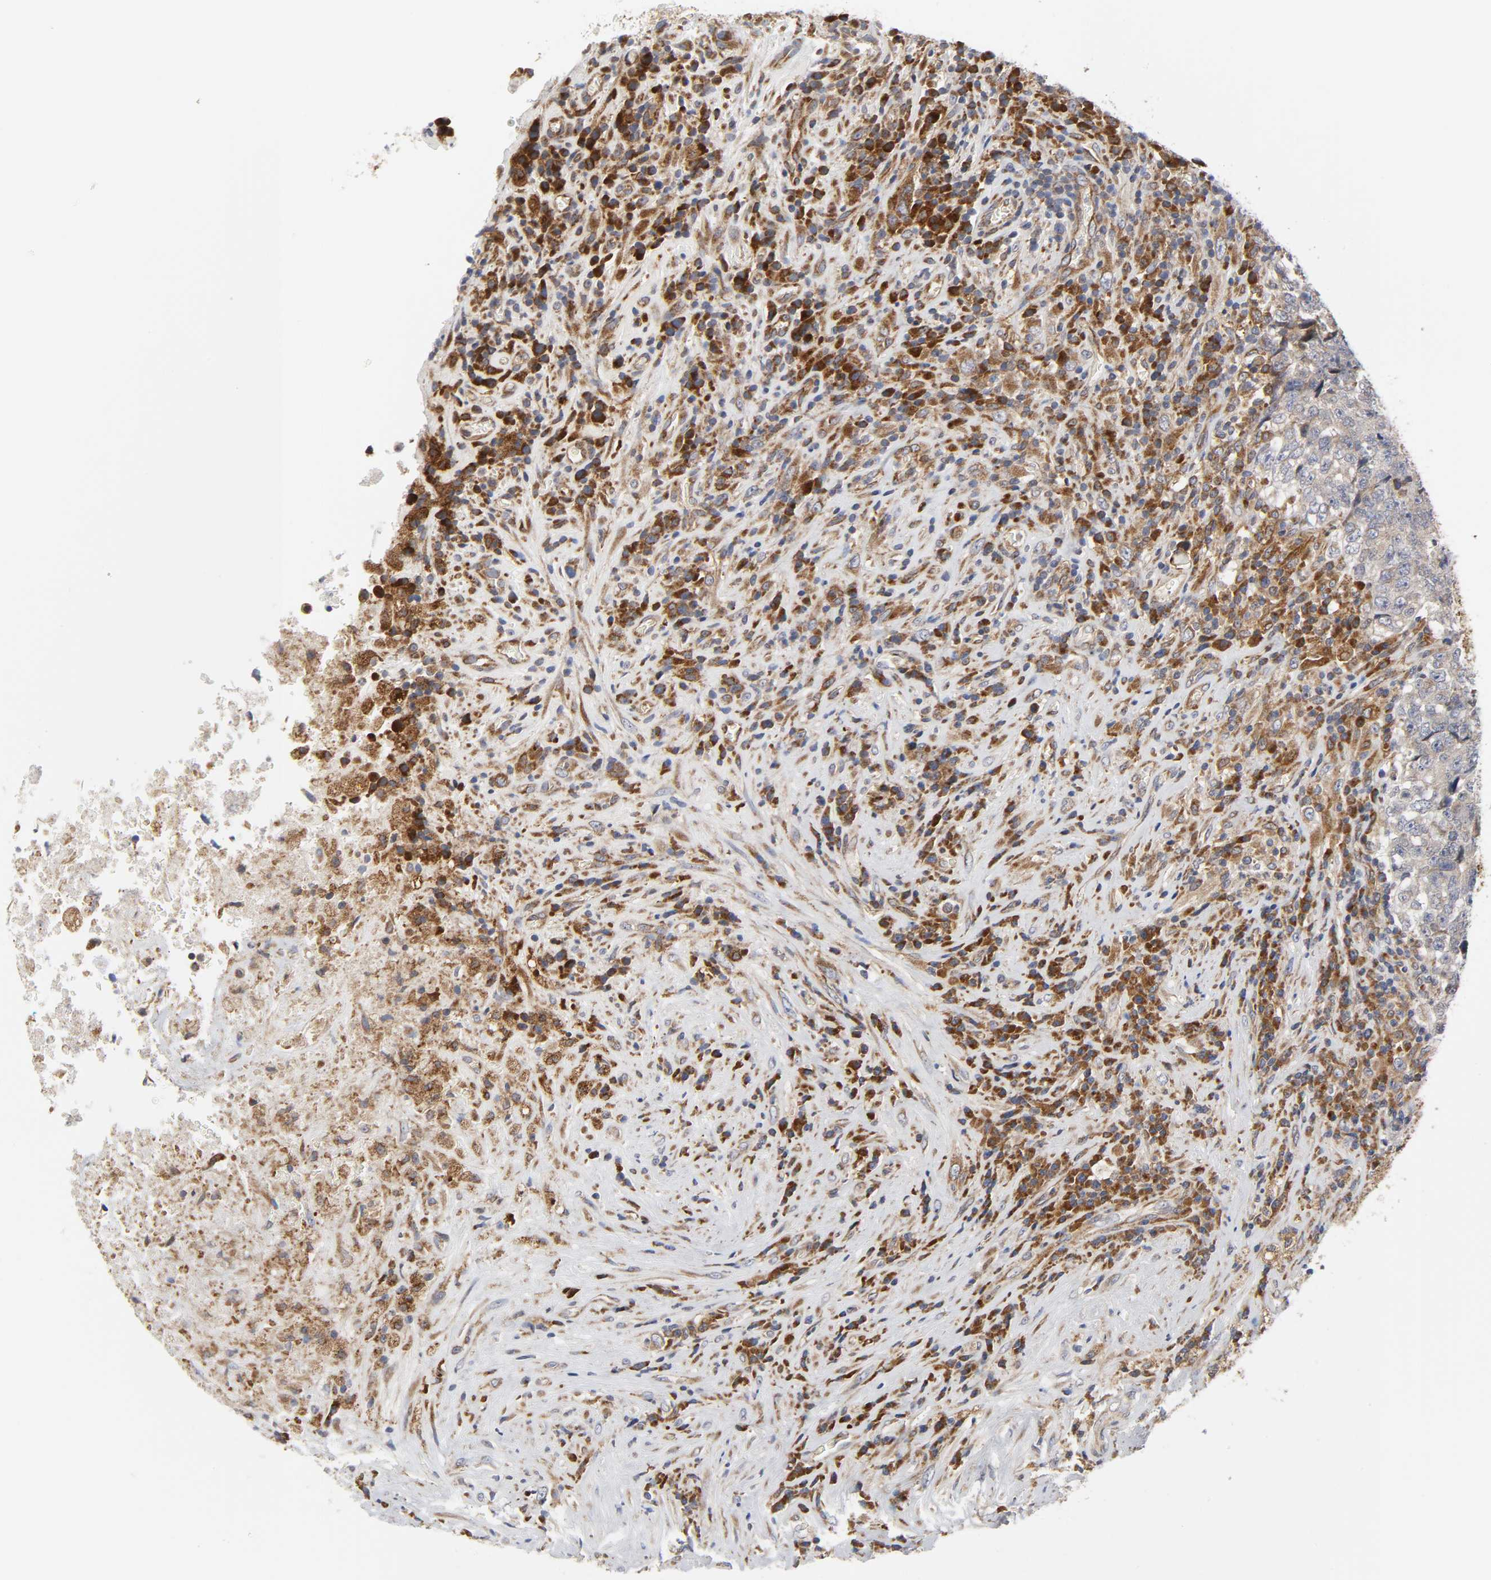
{"staining": {"intensity": "weak", "quantity": ">75%", "location": "cytoplasmic/membranous"}, "tissue": "testis cancer", "cell_type": "Tumor cells", "image_type": "cancer", "snomed": [{"axis": "morphology", "description": "Necrosis, NOS"}, {"axis": "morphology", "description": "Carcinoma, Embryonal, NOS"}, {"axis": "topography", "description": "Testis"}], "caption": "This photomicrograph demonstrates IHC staining of human testis cancer, with low weak cytoplasmic/membranous staining in approximately >75% of tumor cells.", "gene": "BAX", "patient": {"sex": "male", "age": 19}}